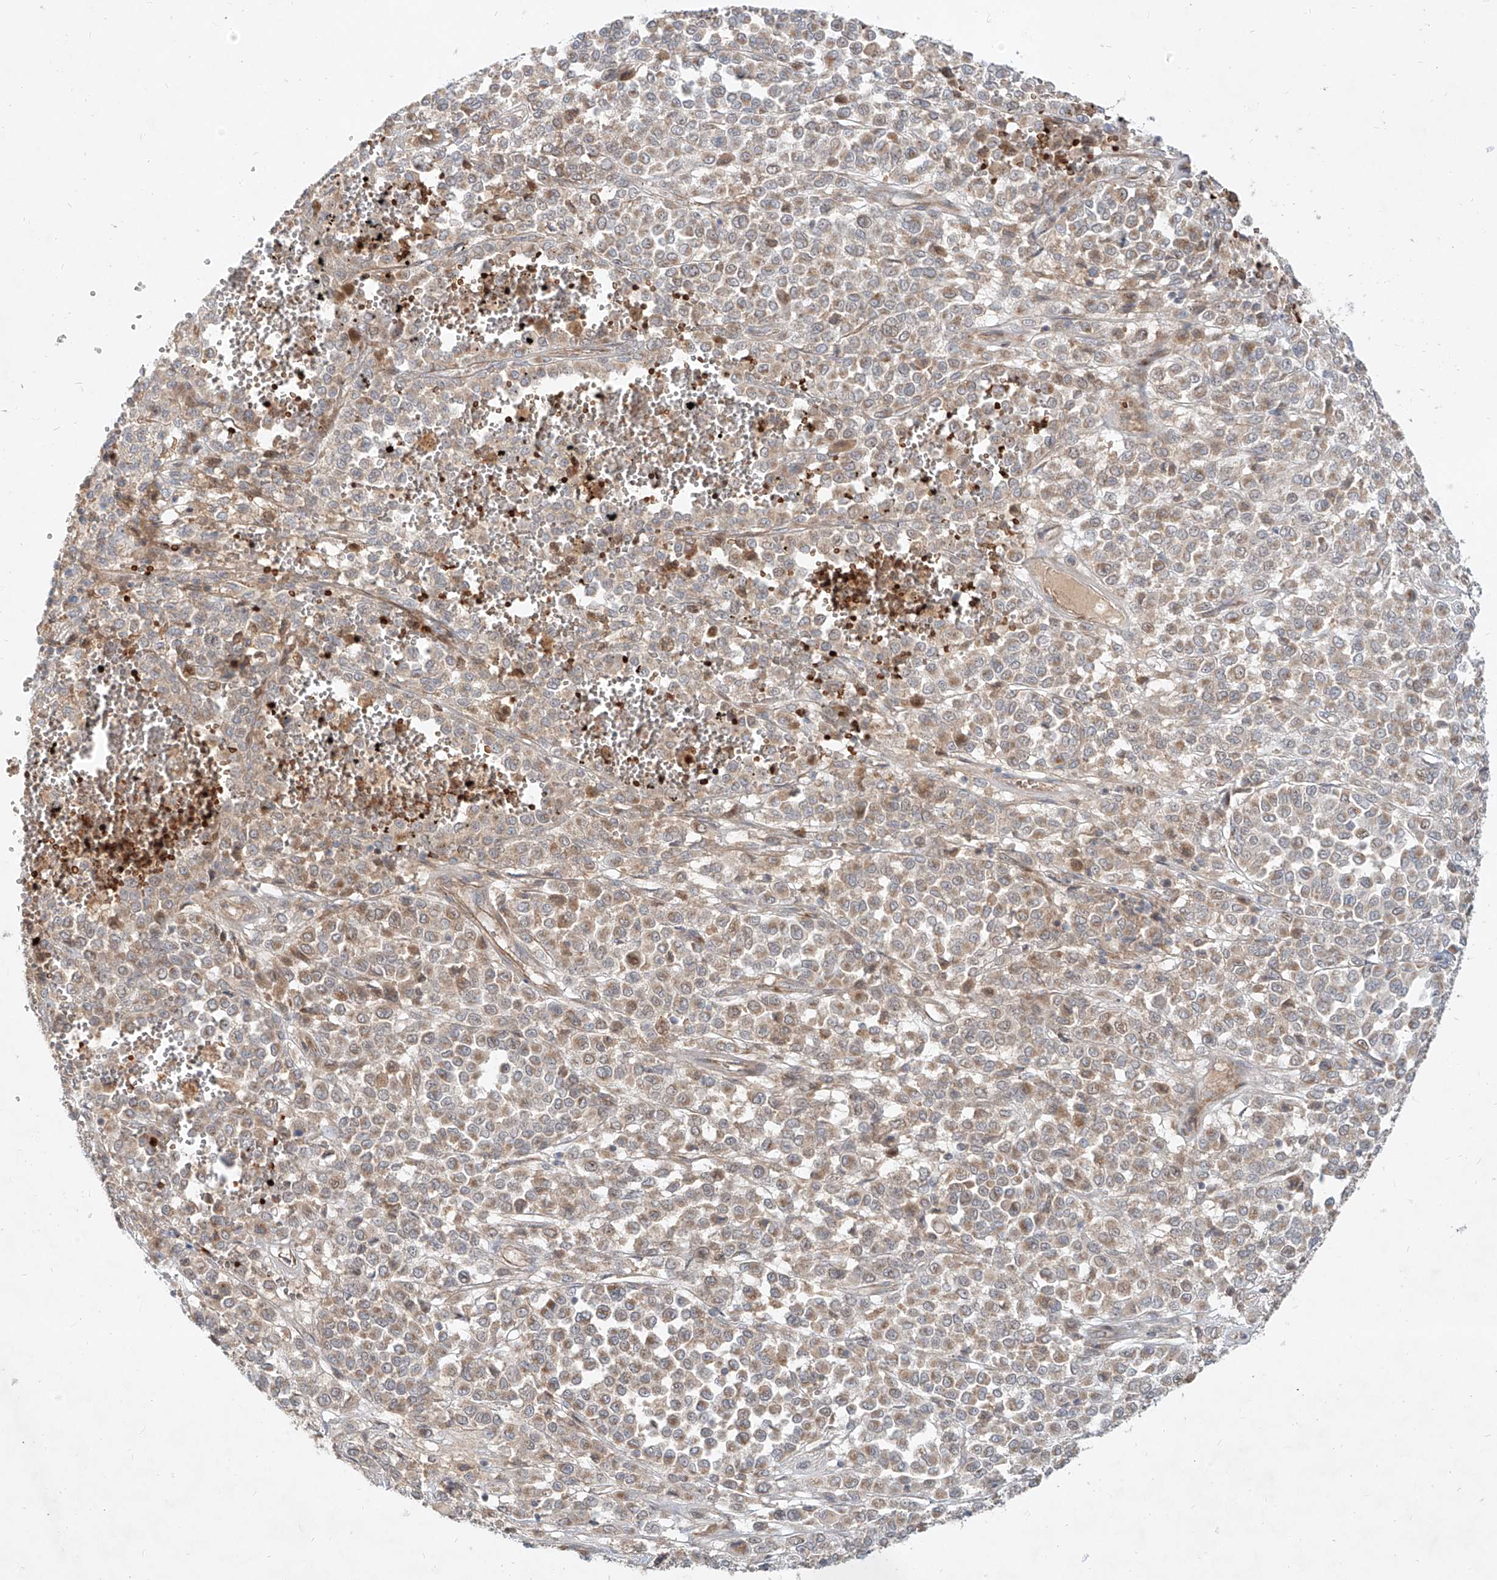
{"staining": {"intensity": "weak", "quantity": "25%-75%", "location": "cytoplasmic/membranous"}, "tissue": "melanoma", "cell_type": "Tumor cells", "image_type": "cancer", "snomed": [{"axis": "morphology", "description": "Malignant melanoma, Metastatic site"}, {"axis": "topography", "description": "Pancreas"}], "caption": "This histopathology image reveals immunohistochemistry (IHC) staining of human malignant melanoma (metastatic site), with low weak cytoplasmic/membranous staining in approximately 25%-75% of tumor cells.", "gene": "FGD2", "patient": {"sex": "female", "age": 30}}